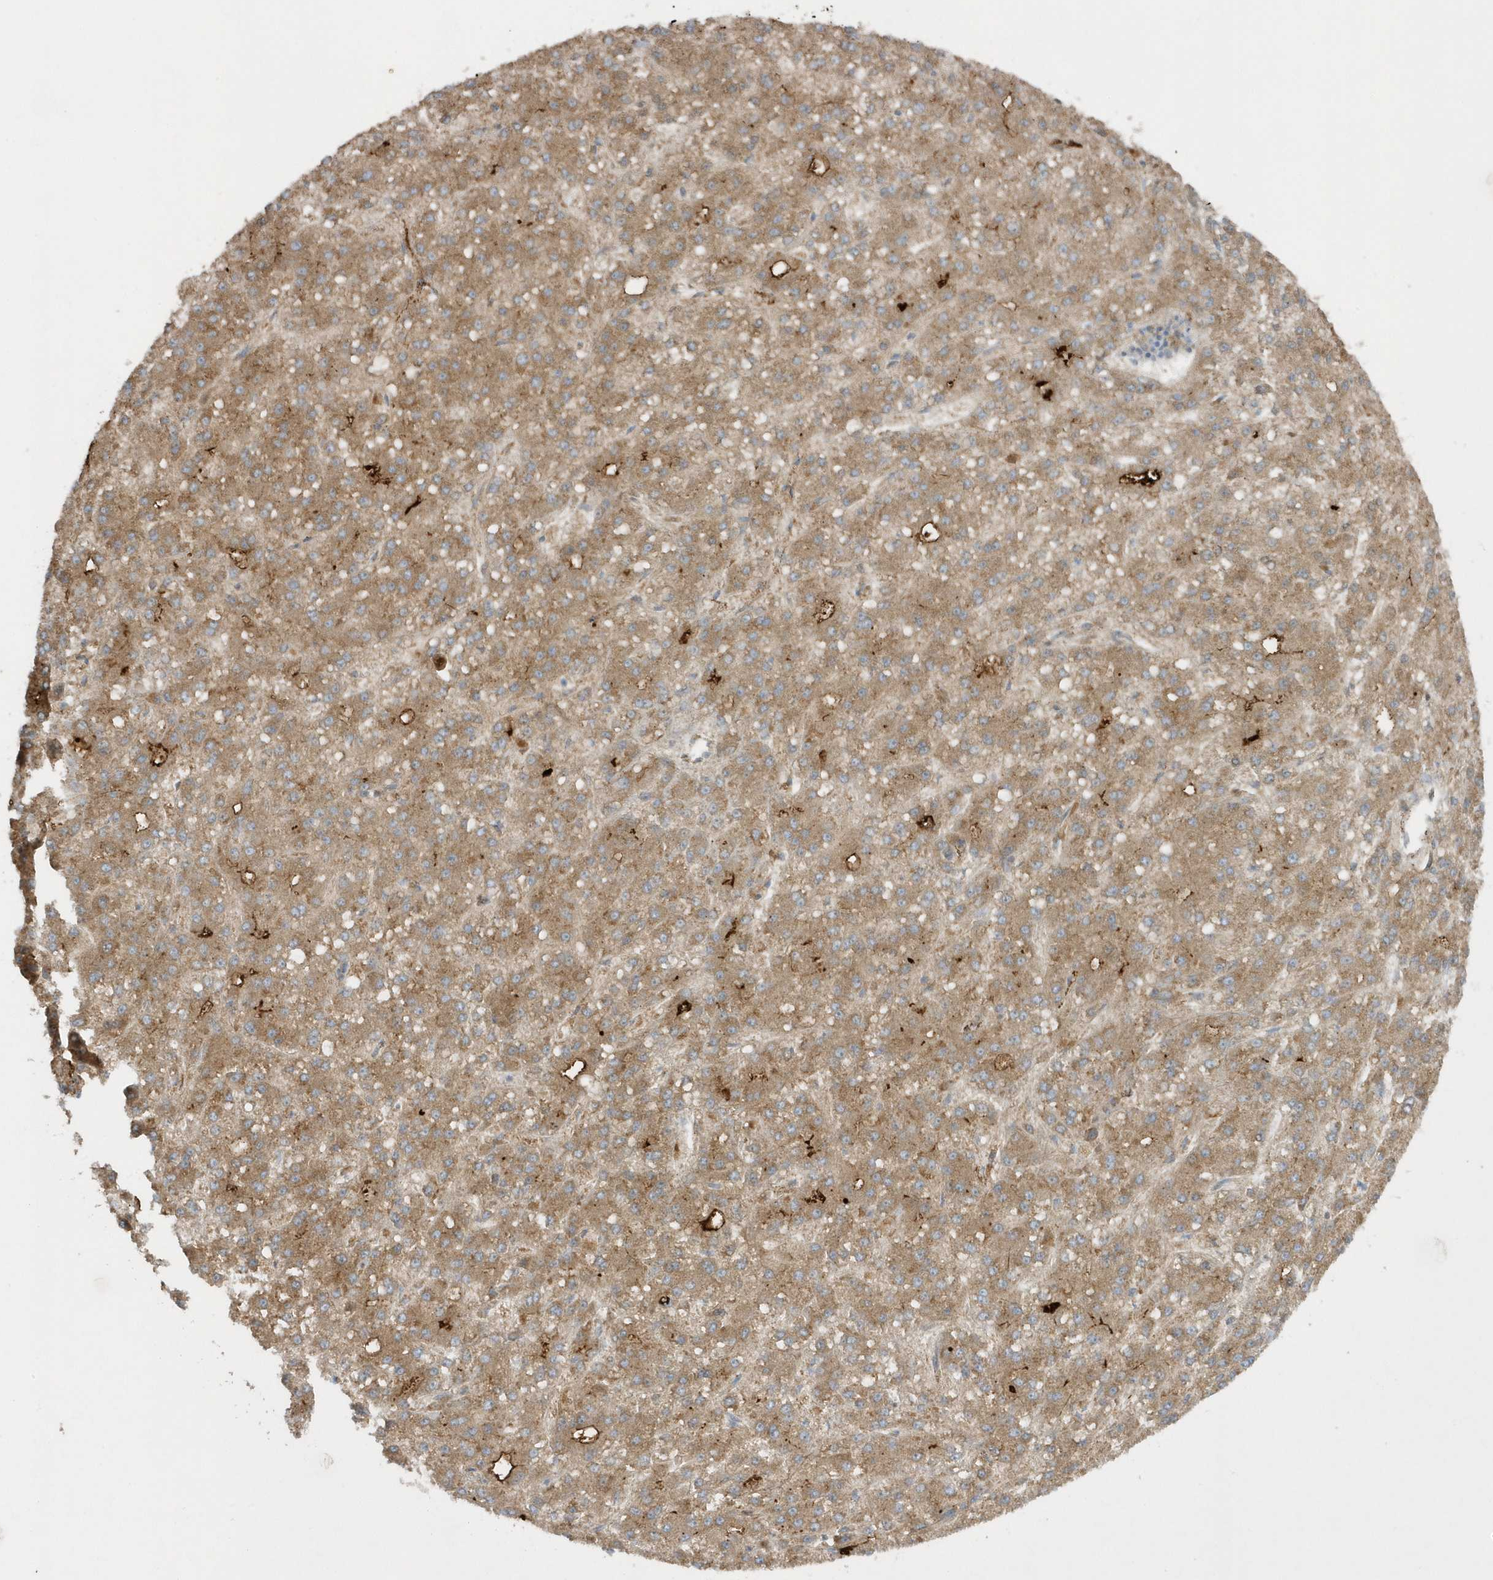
{"staining": {"intensity": "moderate", "quantity": ">75%", "location": "cytoplasmic/membranous"}, "tissue": "liver cancer", "cell_type": "Tumor cells", "image_type": "cancer", "snomed": [{"axis": "morphology", "description": "Carcinoma, Hepatocellular, NOS"}, {"axis": "topography", "description": "Liver"}], "caption": "IHC histopathology image of liver cancer (hepatocellular carcinoma) stained for a protein (brown), which displays medium levels of moderate cytoplasmic/membranous positivity in about >75% of tumor cells.", "gene": "SLC38A2", "patient": {"sex": "male", "age": 67}}